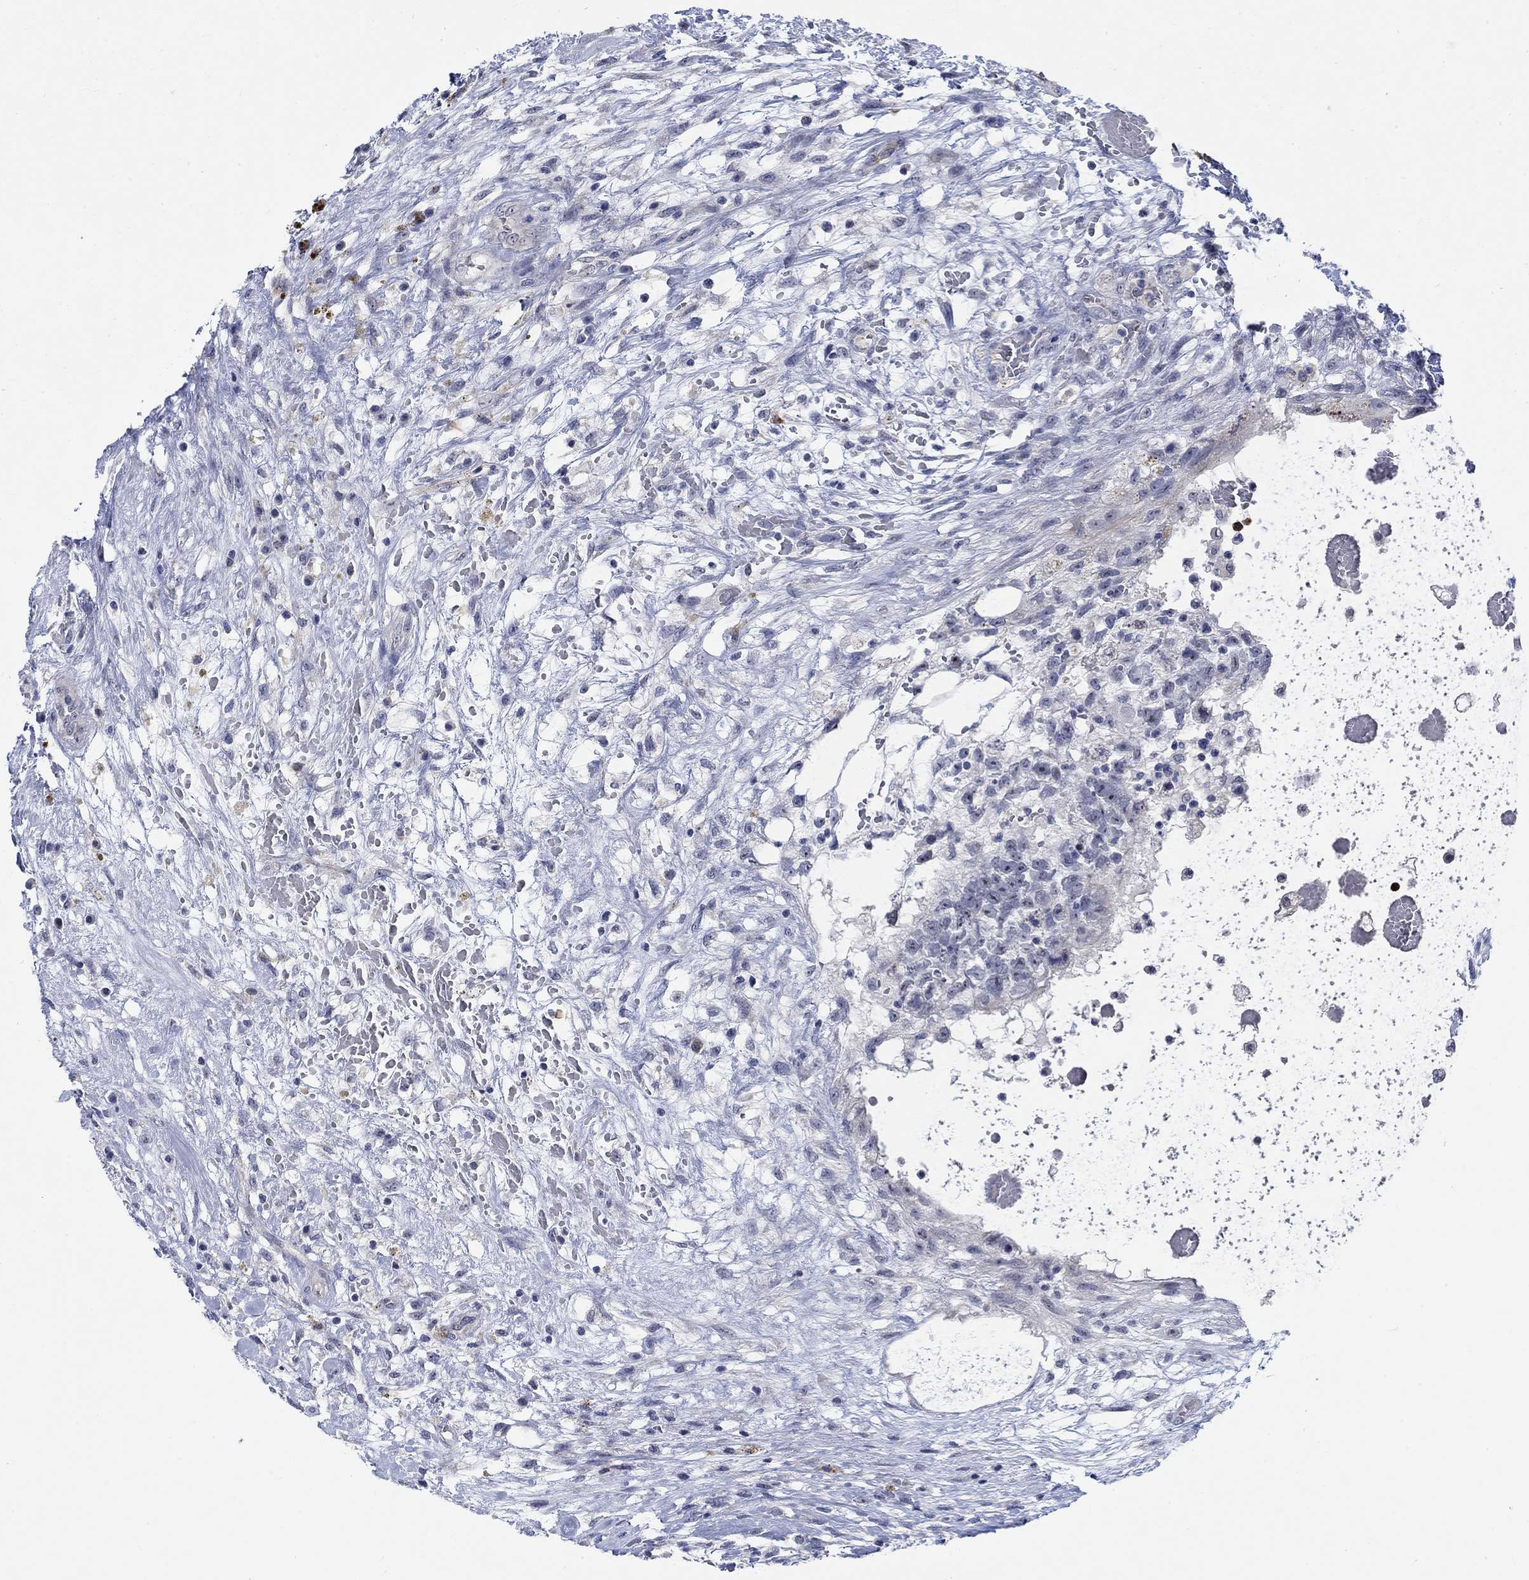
{"staining": {"intensity": "negative", "quantity": "none", "location": "none"}, "tissue": "testis cancer", "cell_type": "Tumor cells", "image_type": "cancer", "snomed": [{"axis": "morphology", "description": "Normal tissue, NOS"}, {"axis": "morphology", "description": "Carcinoma, Embryonal, NOS"}, {"axis": "topography", "description": "Testis"}, {"axis": "topography", "description": "Epididymis"}], "caption": "The image displays no staining of tumor cells in testis cancer (embryonal carcinoma).", "gene": "SMIM18", "patient": {"sex": "male", "age": 32}}